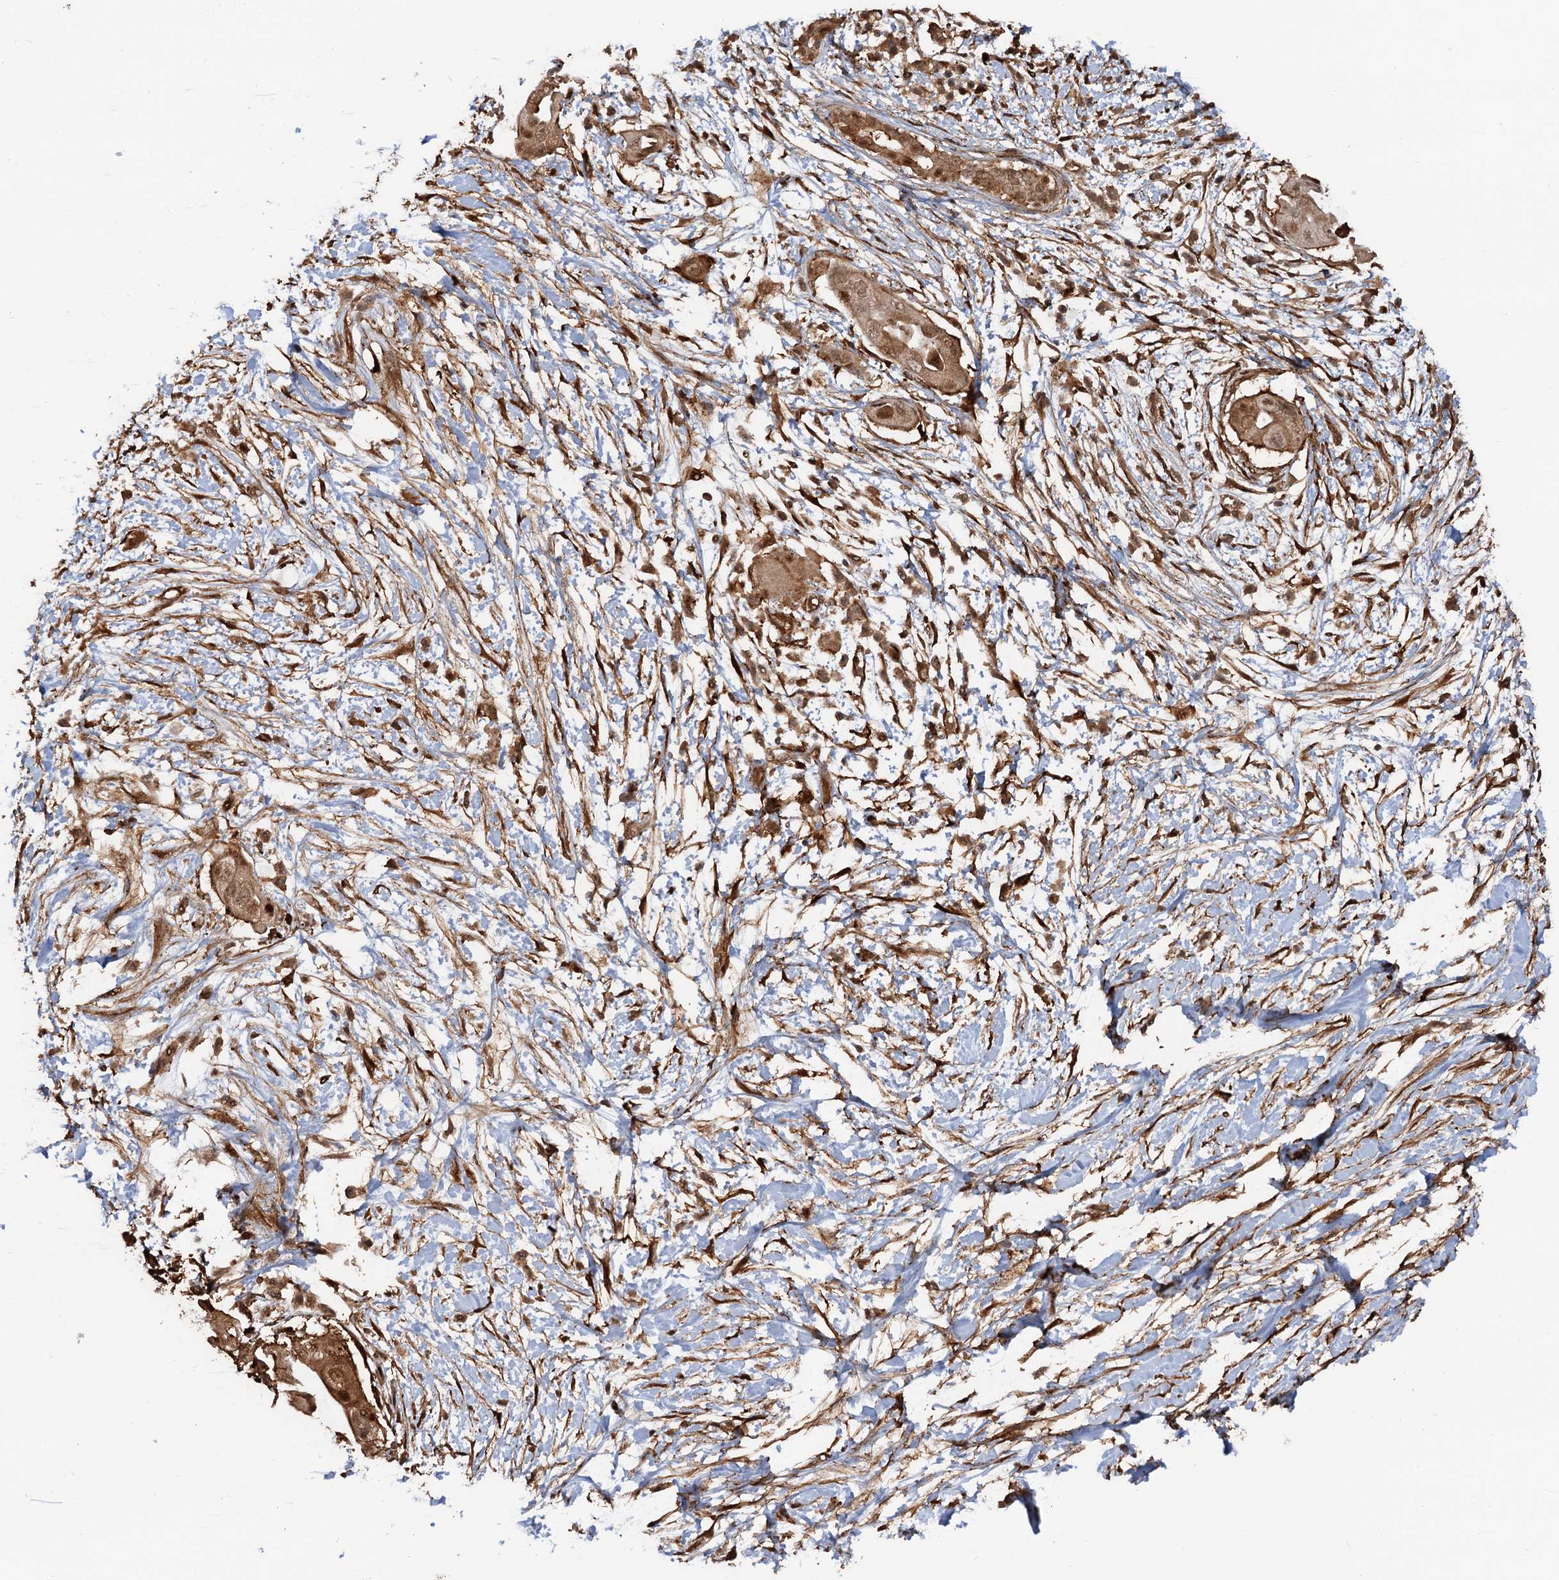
{"staining": {"intensity": "moderate", "quantity": ">75%", "location": "cytoplasmic/membranous,nuclear"}, "tissue": "pancreatic cancer", "cell_type": "Tumor cells", "image_type": "cancer", "snomed": [{"axis": "morphology", "description": "Adenocarcinoma, NOS"}, {"axis": "topography", "description": "Pancreas"}], "caption": "There is medium levels of moderate cytoplasmic/membranous and nuclear staining in tumor cells of adenocarcinoma (pancreatic), as demonstrated by immunohistochemical staining (brown color).", "gene": "SNRNP25", "patient": {"sex": "male", "age": 68}}